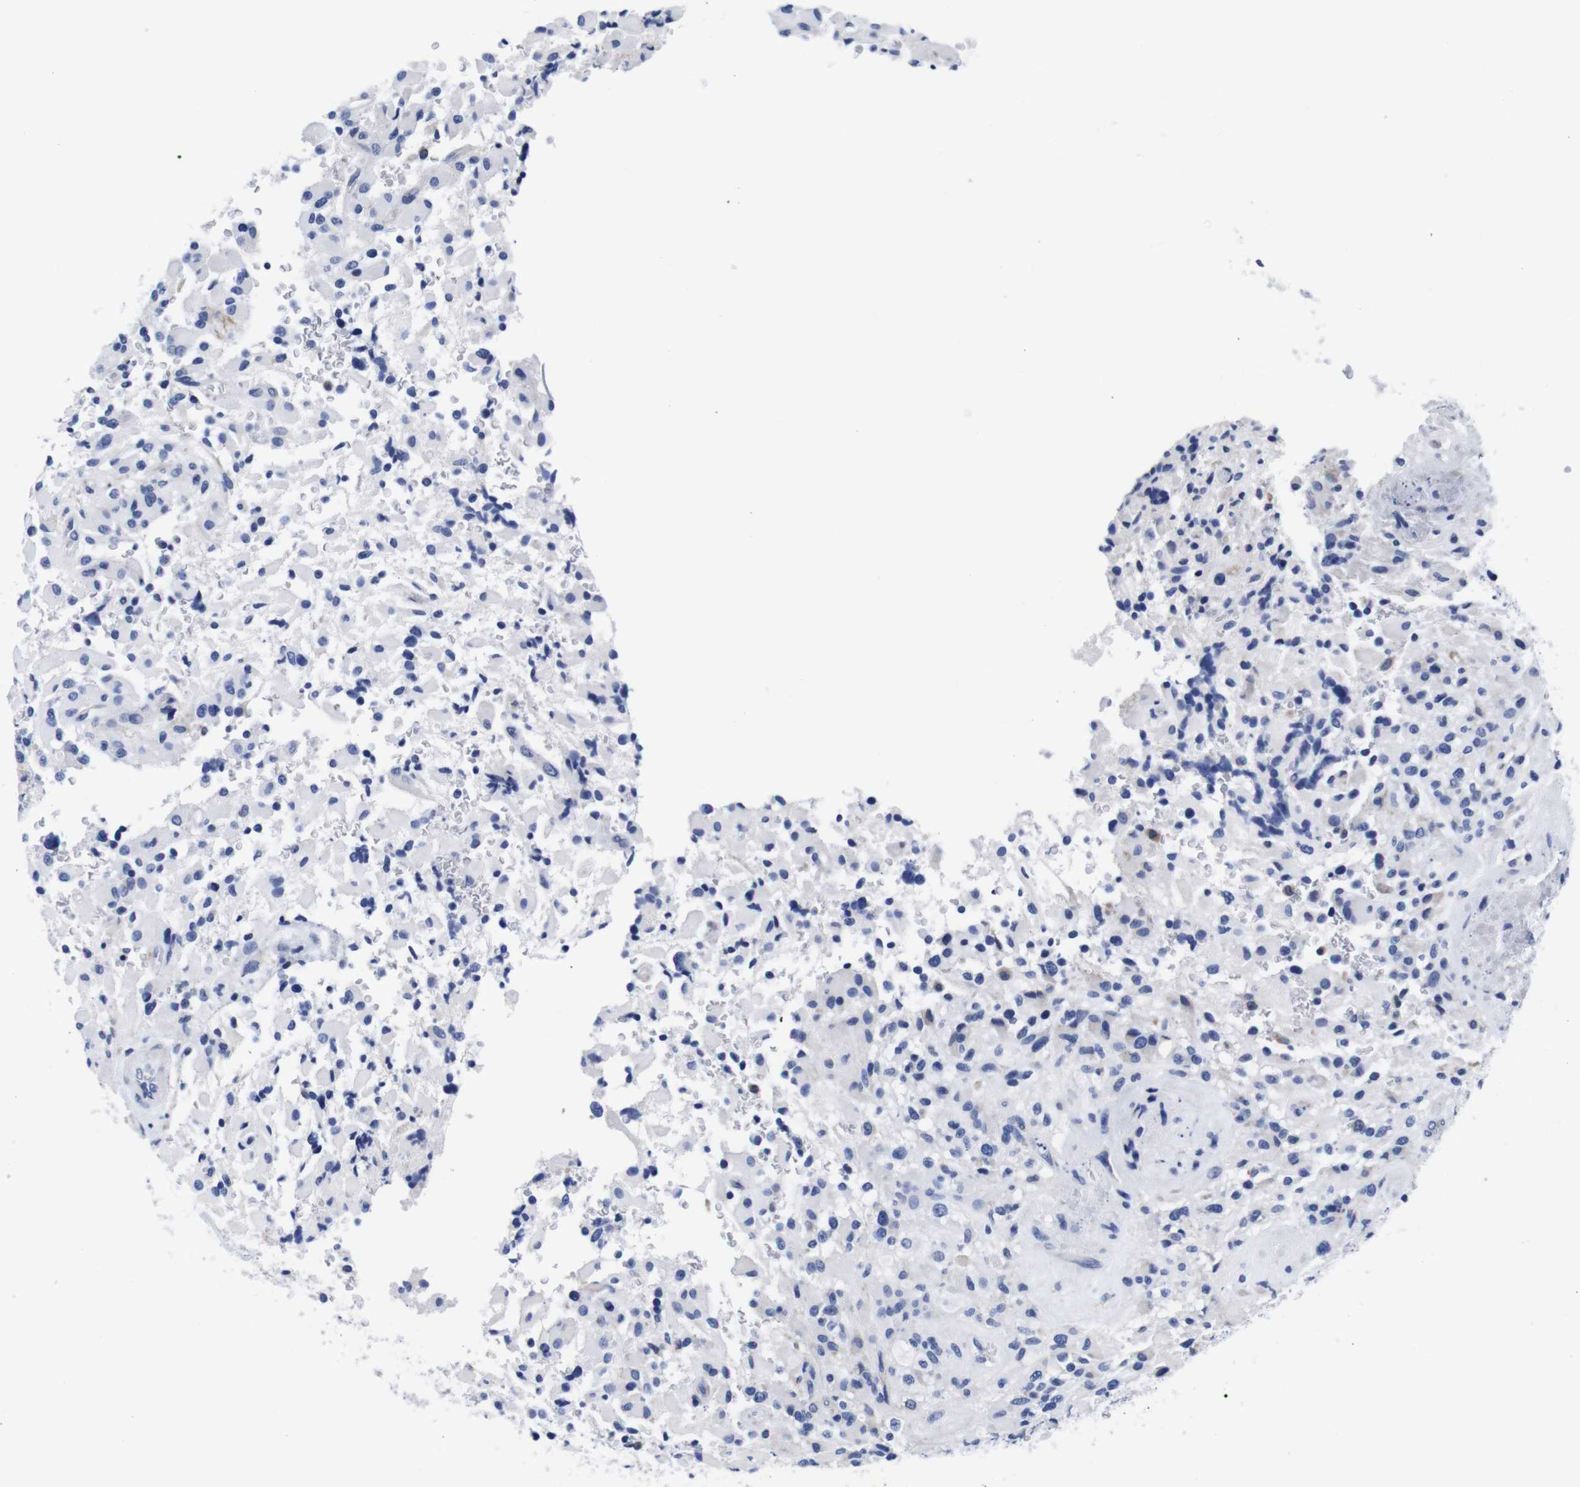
{"staining": {"intensity": "negative", "quantity": "none", "location": "none"}, "tissue": "glioma", "cell_type": "Tumor cells", "image_type": "cancer", "snomed": [{"axis": "morphology", "description": "Glioma, malignant, High grade"}, {"axis": "topography", "description": "Brain"}], "caption": "The micrograph displays no staining of tumor cells in glioma. (Stains: DAB (3,3'-diaminobenzidine) immunohistochemistry (IHC) with hematoxylin counter stain, Microscopy: brightfield microscopy at high magnification).", "gene": "CLEC4G", "patient": {"sex": "male", "age": 71}}